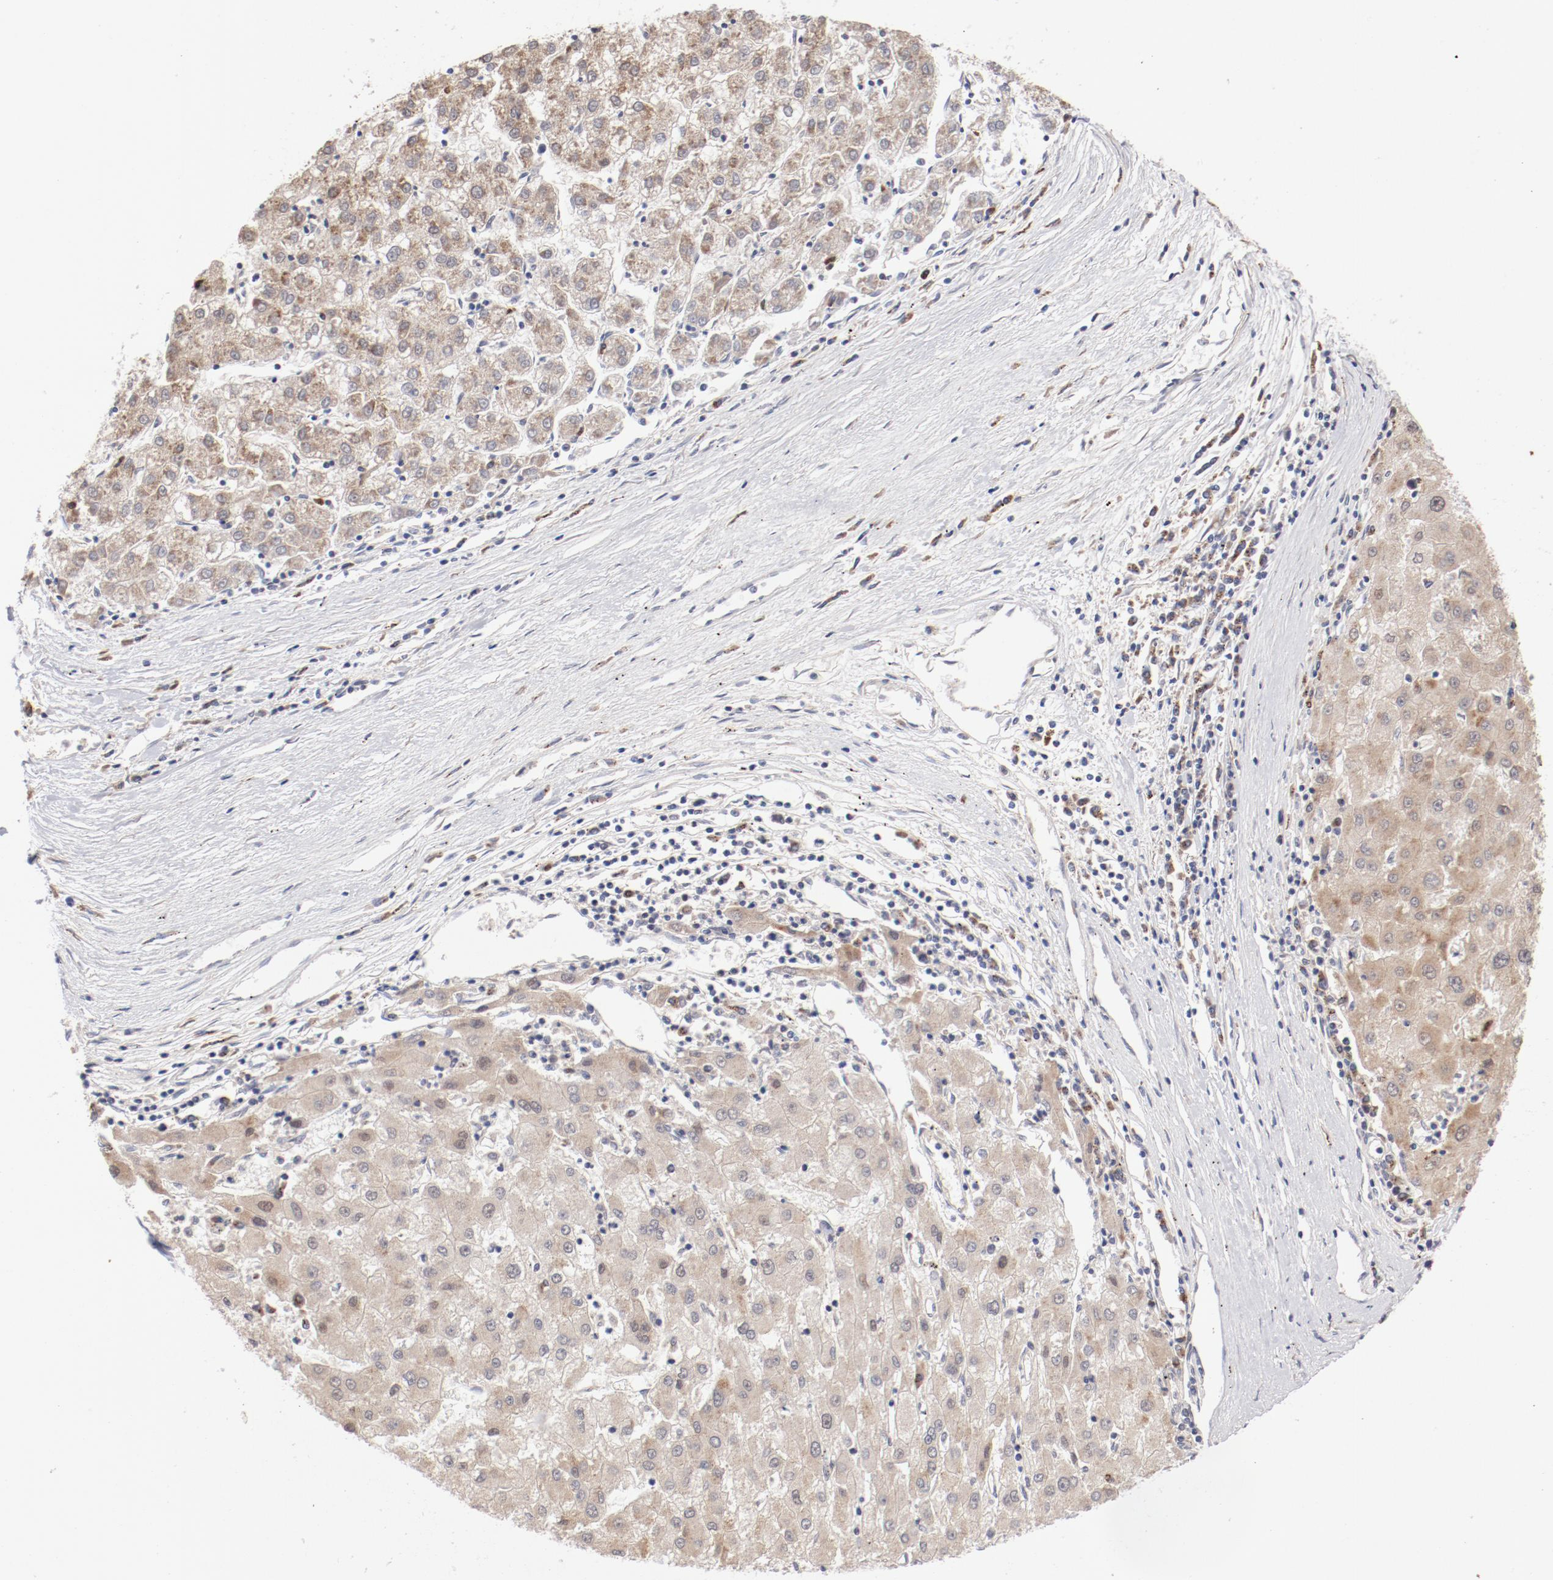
{"staining": {"intensity": "weak", "quantity": "<25%", "location": "cytoplasmic/membranous"}, "tissue": "liver cancer", "cell_type": "Tumor cells", "image_type": "cancer", "snomed": [{"axis": "morphology", "description": "Carcinoma, Hepatocellular, NOS"}, {"axis": "topography", "description": "Liver"}], "caption": "This histopathology image is of liver cancer stained with immunohistochemistry (IHC) to label a protein in brown with the nuclei are counter-stained blue. There is no positivity in tumor cells.", "gene": "RPL12", "patient": {"sex": "male", "age": 72}}